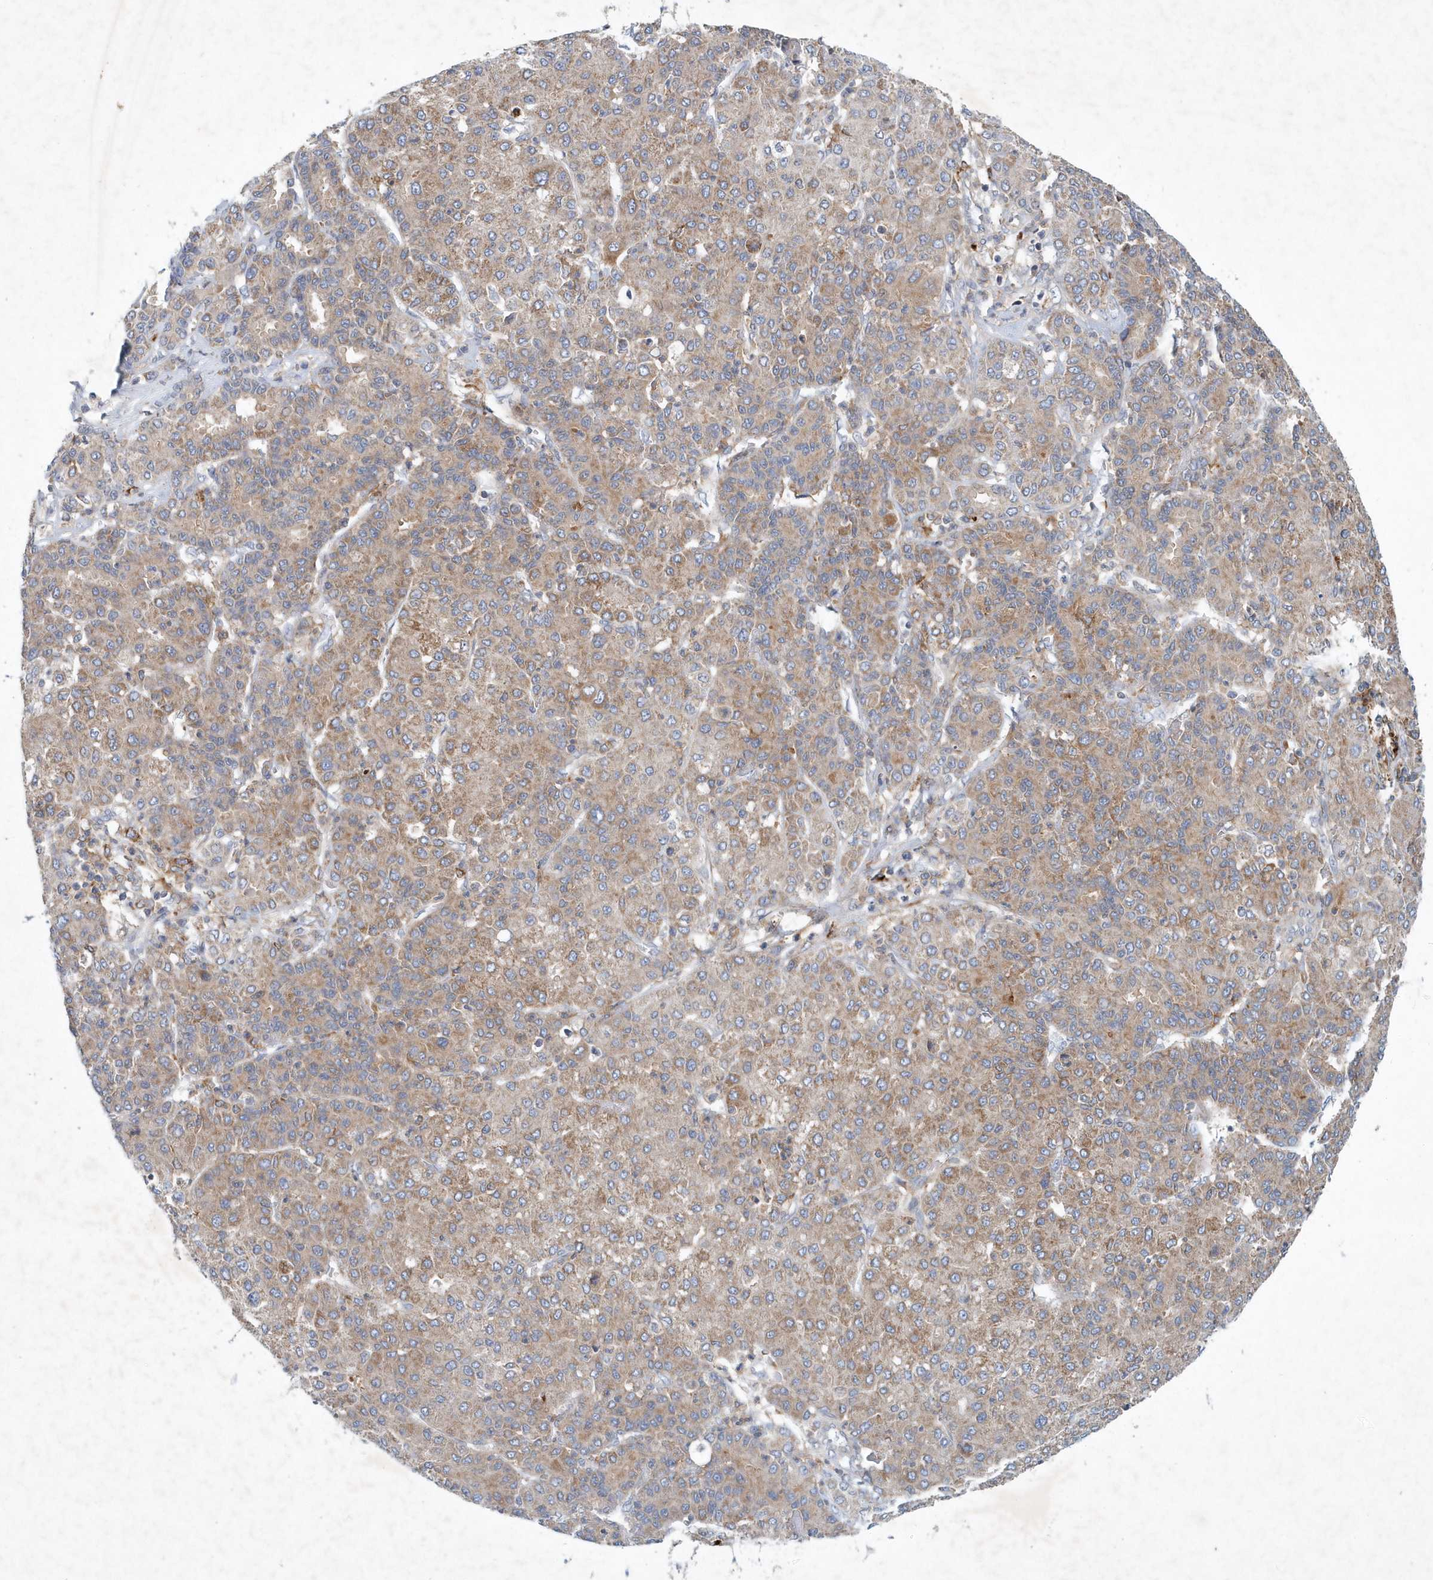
{"staining": {"intensity": "moderate", "quantity": ">75%", "location": "cytoplasmic/membranous"}, "tissue": "liver cancer", "cell_type": "Tumor cells", "image_type": "cancer", "snomed": [{"axis": "morphology", "description": "Carcinoma, Hepatocellular, NOS"}, {"axis": "topography", "description": "Liver"}], "caption": "Brown immunohistochemical staining in human liver hepatocellular carcinoma displays moderate cytoplasmic/membranous expression in approximately >75% of tumor cells.", "gene": "P2RY10", "patient": {"sex": "male", "age": 65}}